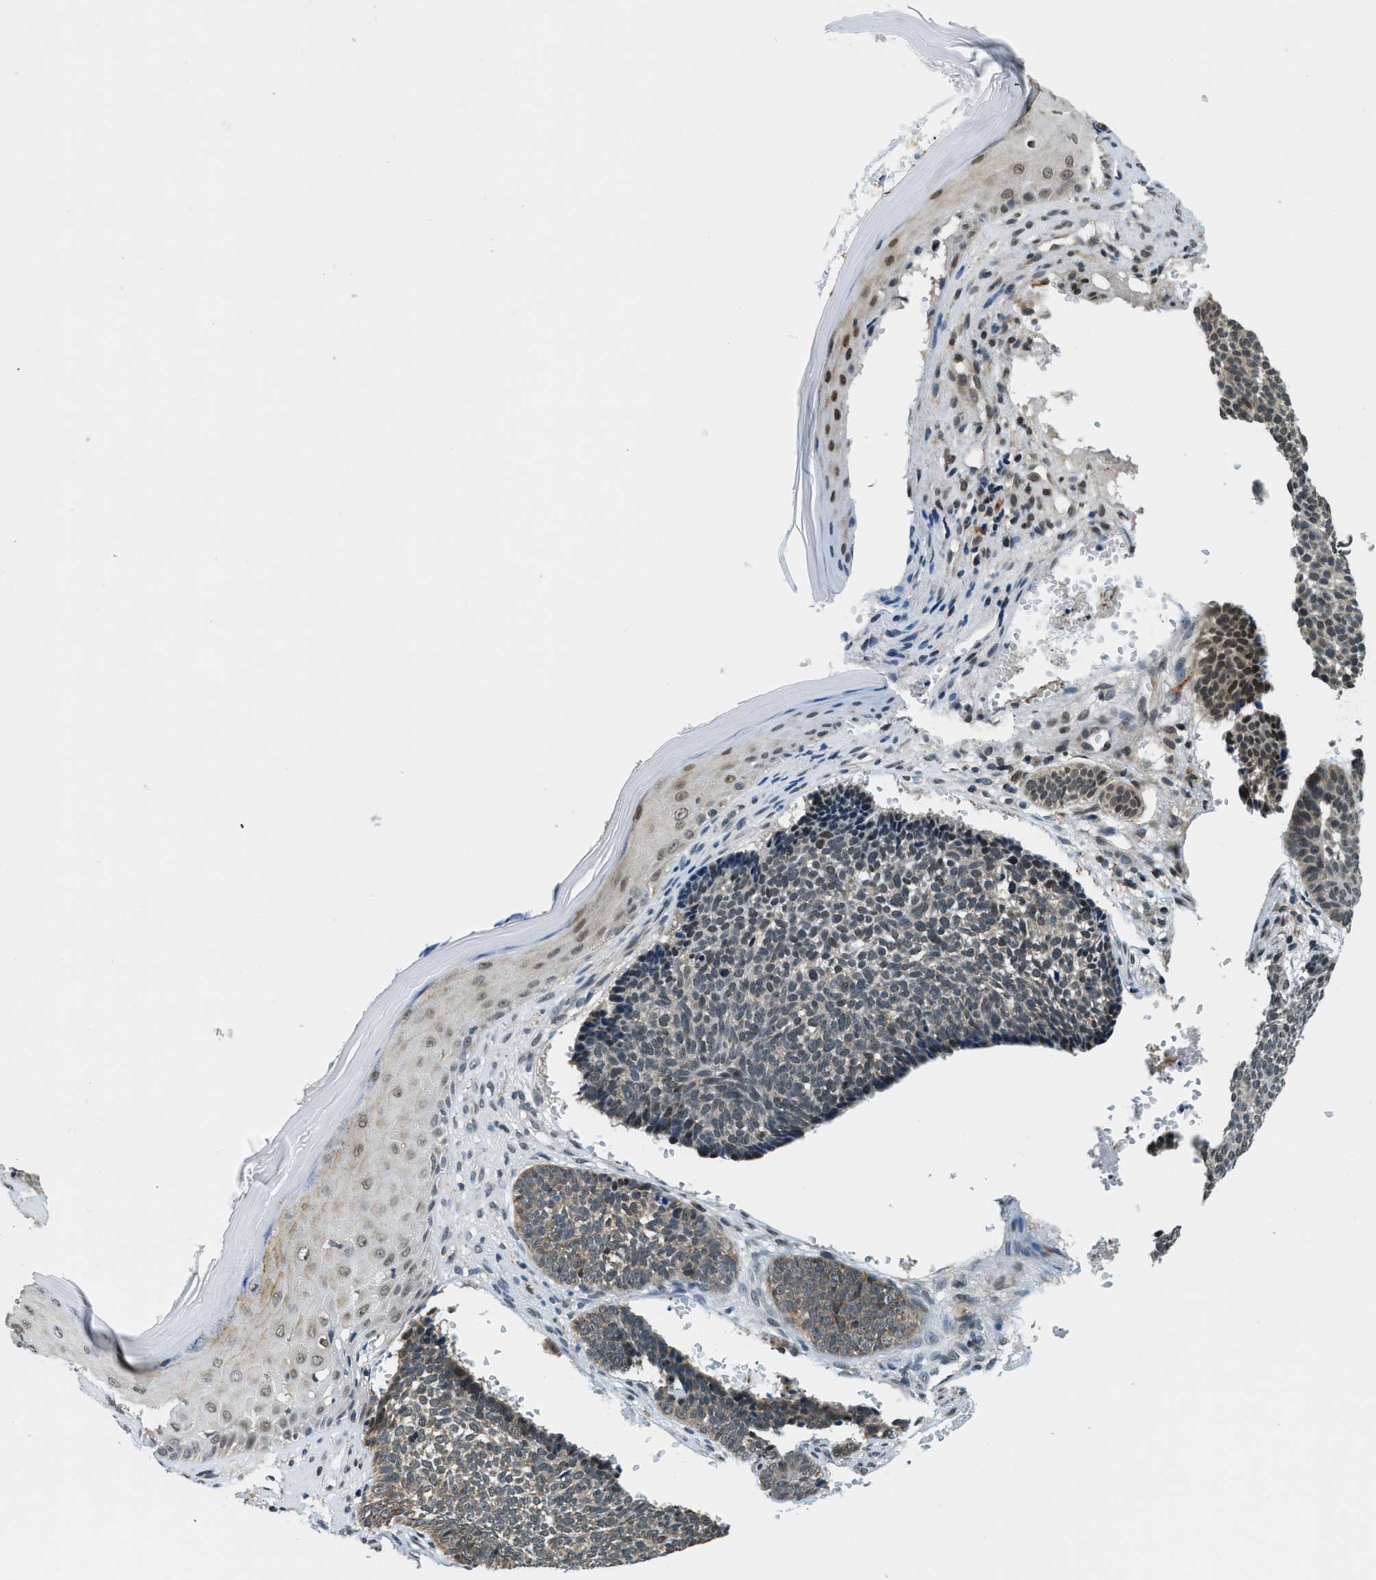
{"staining": {"intensity": "weak", "quantity": "25%-75%", "location": "cytoplasmic/membranous"}, "tissue": "skin cancer", "cell_type": "Tumor cells", "image_type": "cancer", "snomed": [{"axis": "morphology", "description": "Basal cell carcinoma"}, {"axis": "topography", "description": "Skin"}], "caption": "This is a photomicrograph of IHC staining of skin cancer (basal cell carcinoma), which shows weak positivity in the cytoplasmic/membranous of tumor cells.", "gene": "RAB11FIP1", "patient": {"sex": "male", "age": 84}}